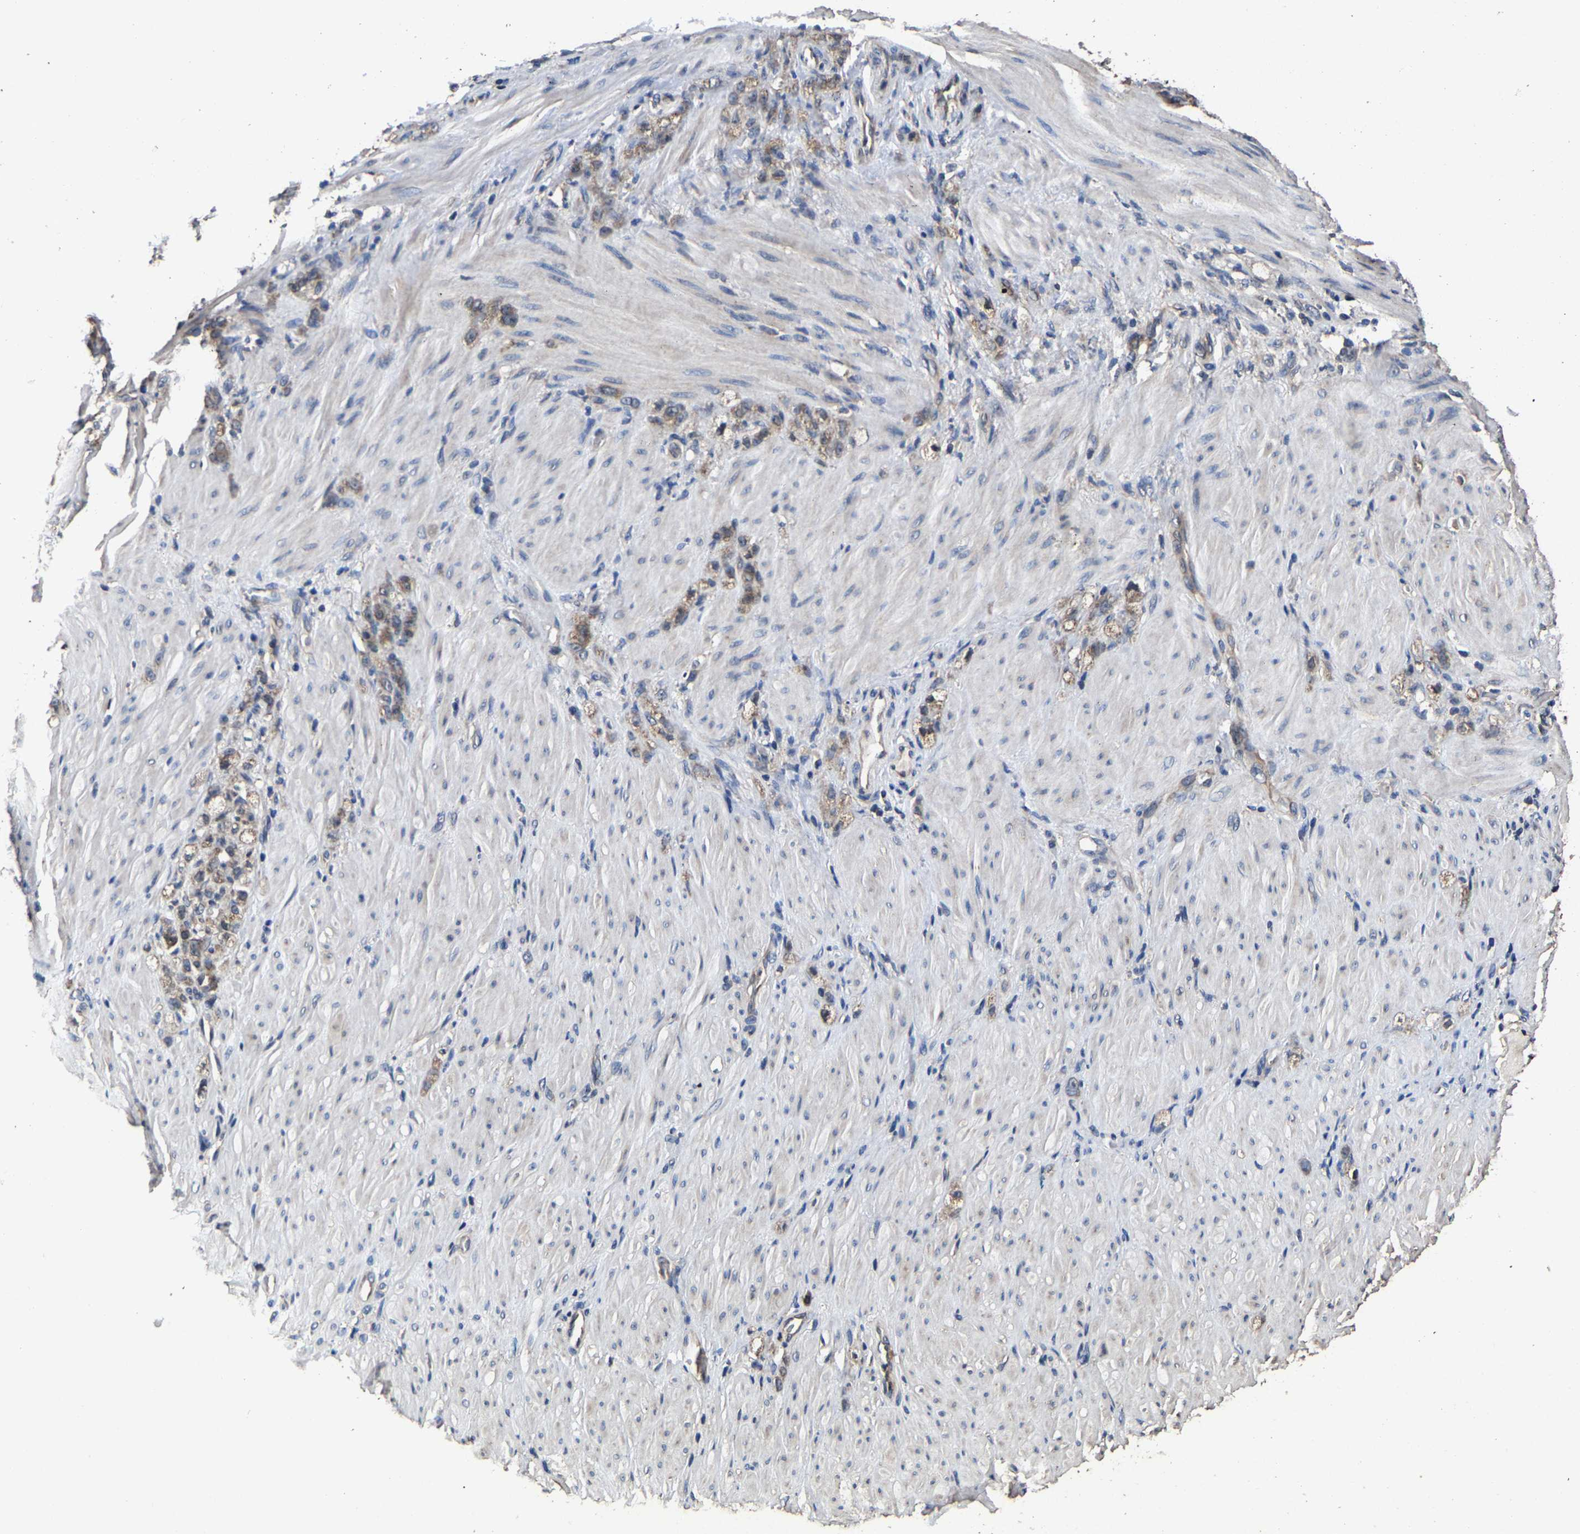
{"staining": {"intensity": "moderate", "quantity": ">75%", "location": "cytoplasmic/membranous"}, "tissue": "stomach cancer", "cell_type": "Tumor cells", "image_type": "cancer", "snomed": [{"axis": "morphology", "description": "Normal tissue, NOS"}, {"axis": "morphology", "description": "Adenocarcinoma, NOS"}, {"axis": "topography", "description": "Stomach"}], "caption": "Brown immunohistochemical staining in human adenocarcinoma (stomach) exhibits moderate cytoplasmic/membranous positivity in approximately >75% of tumor cells.", "gene": "EBAG9", "patient": {"sex": "male", "age": 82}}